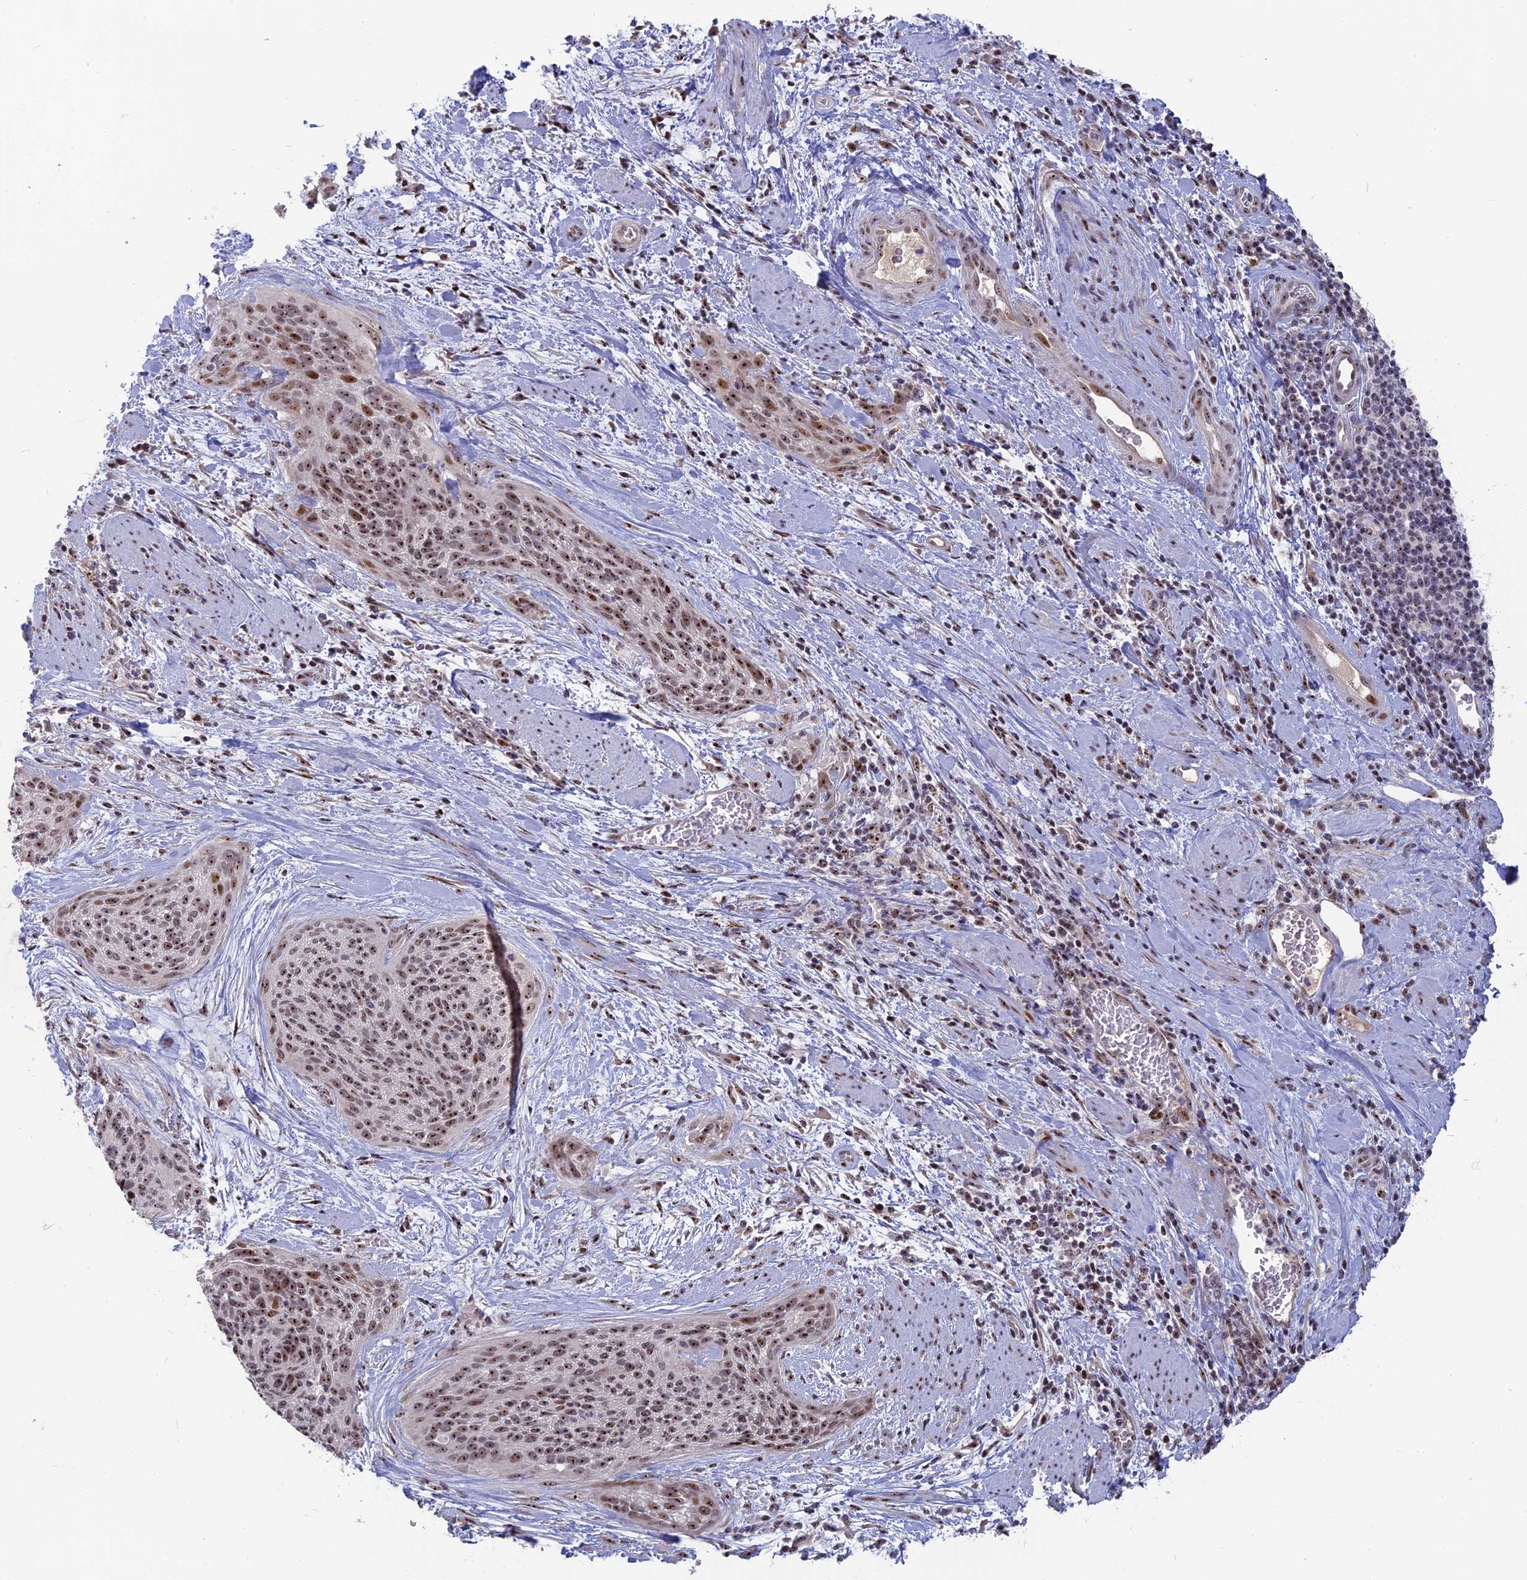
{"staining": {"intensity": "moderate", "quantity": ">75%", "location": "nuclear"}, "tissue": "cervical cancer", "cell_type": "Tumor cells", "image_type": "cancer", "snomed": [{"axis": "morphology", "description": "Squamous cell carcinoma, NOS"}, {"axis": "topography", "description": "Cervix"}], "caption": "Protein analysis of cervical squamous cell carcinoma tissue shows moderate nuclear staining in approximately >75% of tumor cells. Immunohistochemistry (ihc) stains the protein of interest in brown and the nuclei are stained blue.", "gene": "FAM131A", "patient": {"sex": "female", "age": 55}}